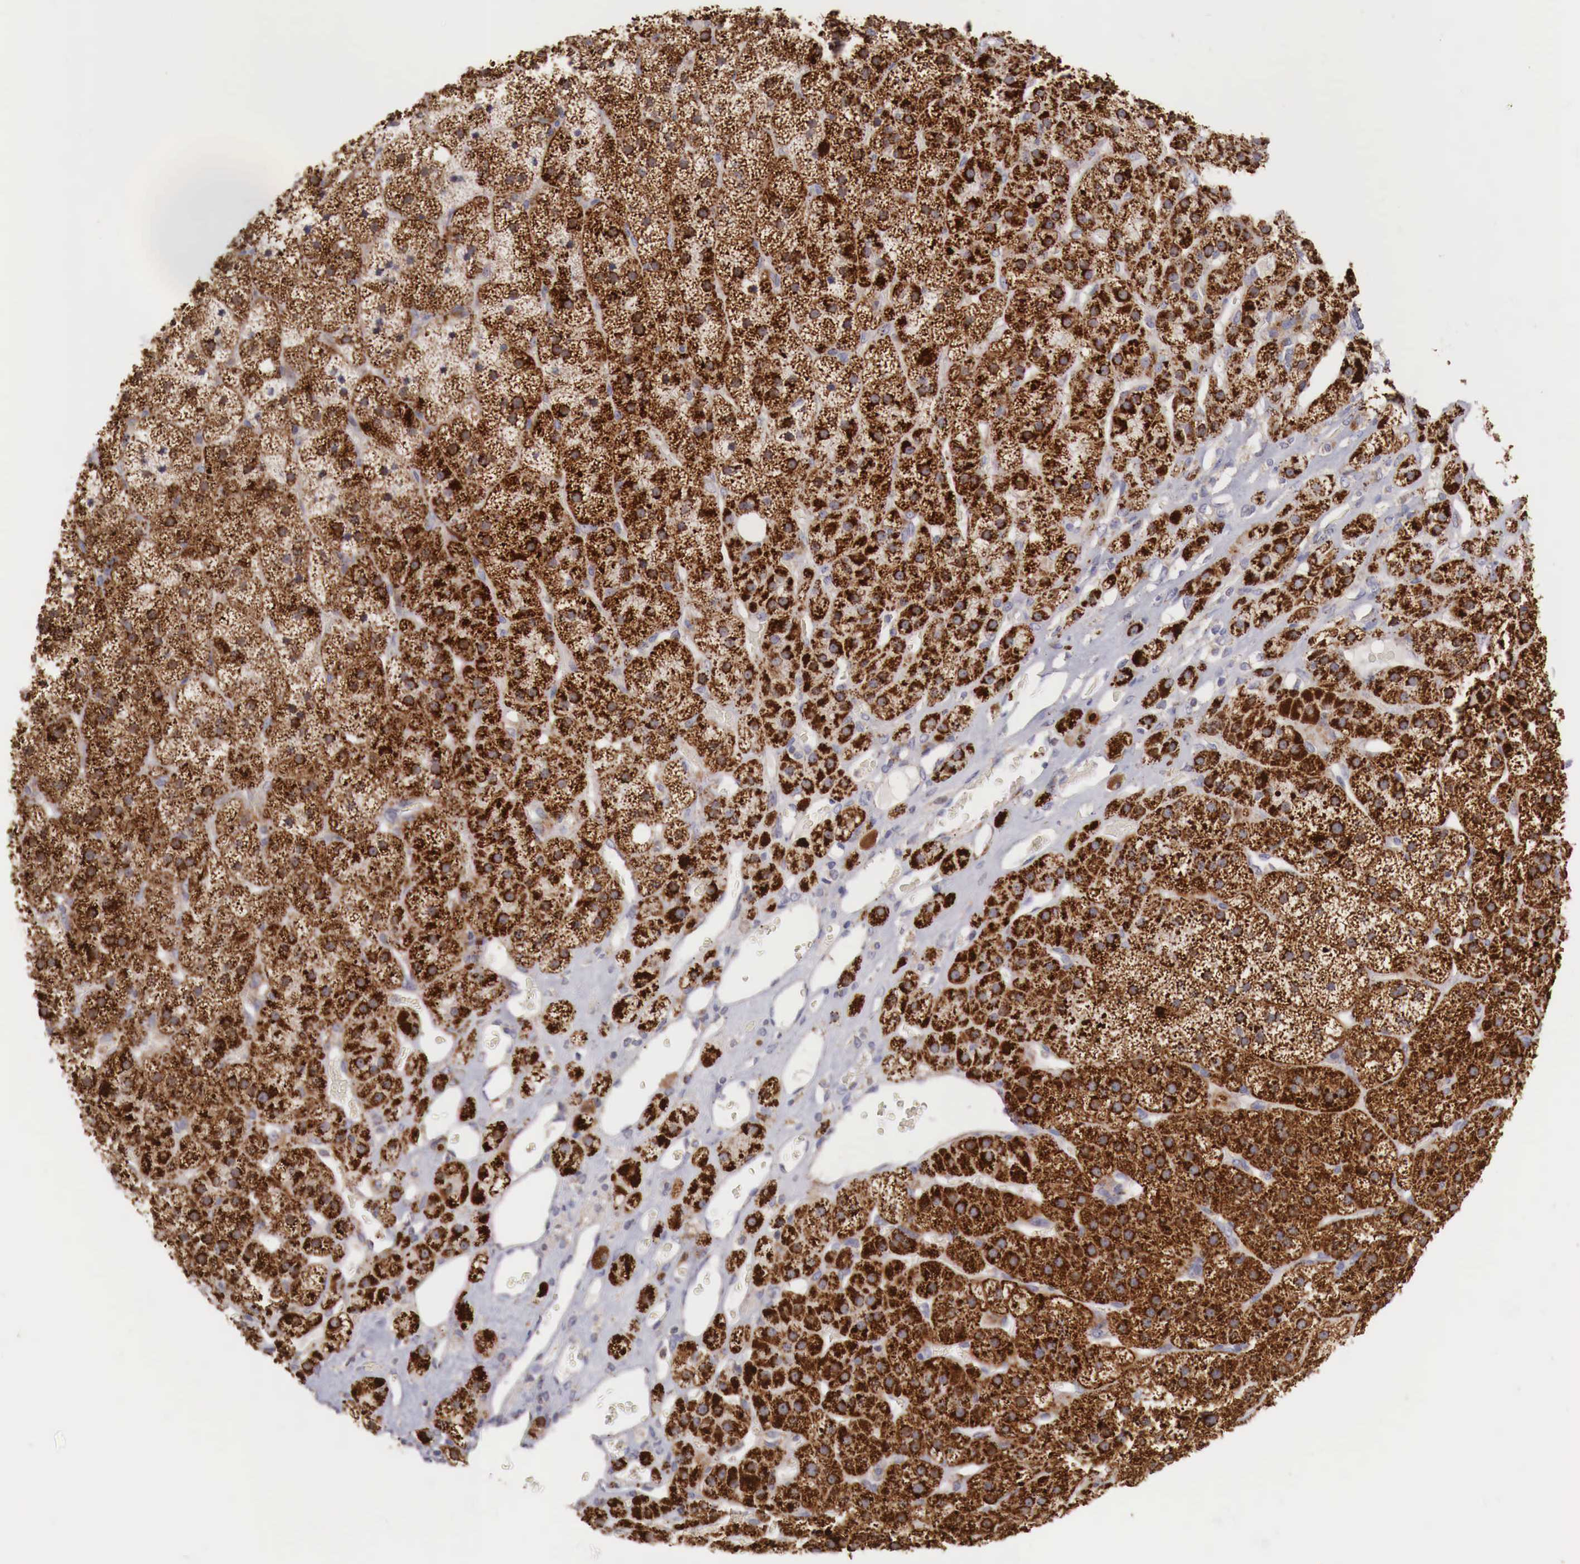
{"staining": {"intensity": "strong", "quantity": ">75%", "location": "cytoplasmic/membranous"}, "tissue": "adrenal gland", "cell_type": "Glandular cells", "image_type": "normal", "snomed": [{"axis": "morphology", "description": "Normal tissue, NOS"}, {"axis": "topography", "description": "Adrenal gland"}], "caption": "Immunohistochemistry (DAB (3,3'-diaminobenzidine)) staining of unremarkable human adrenal gland displays strong cytoplasmic/membranous protein staining in approximately >75% of glandular cells.", "gene": "XPNPEP3", "patient": {"sex": "male", "age": 57}}